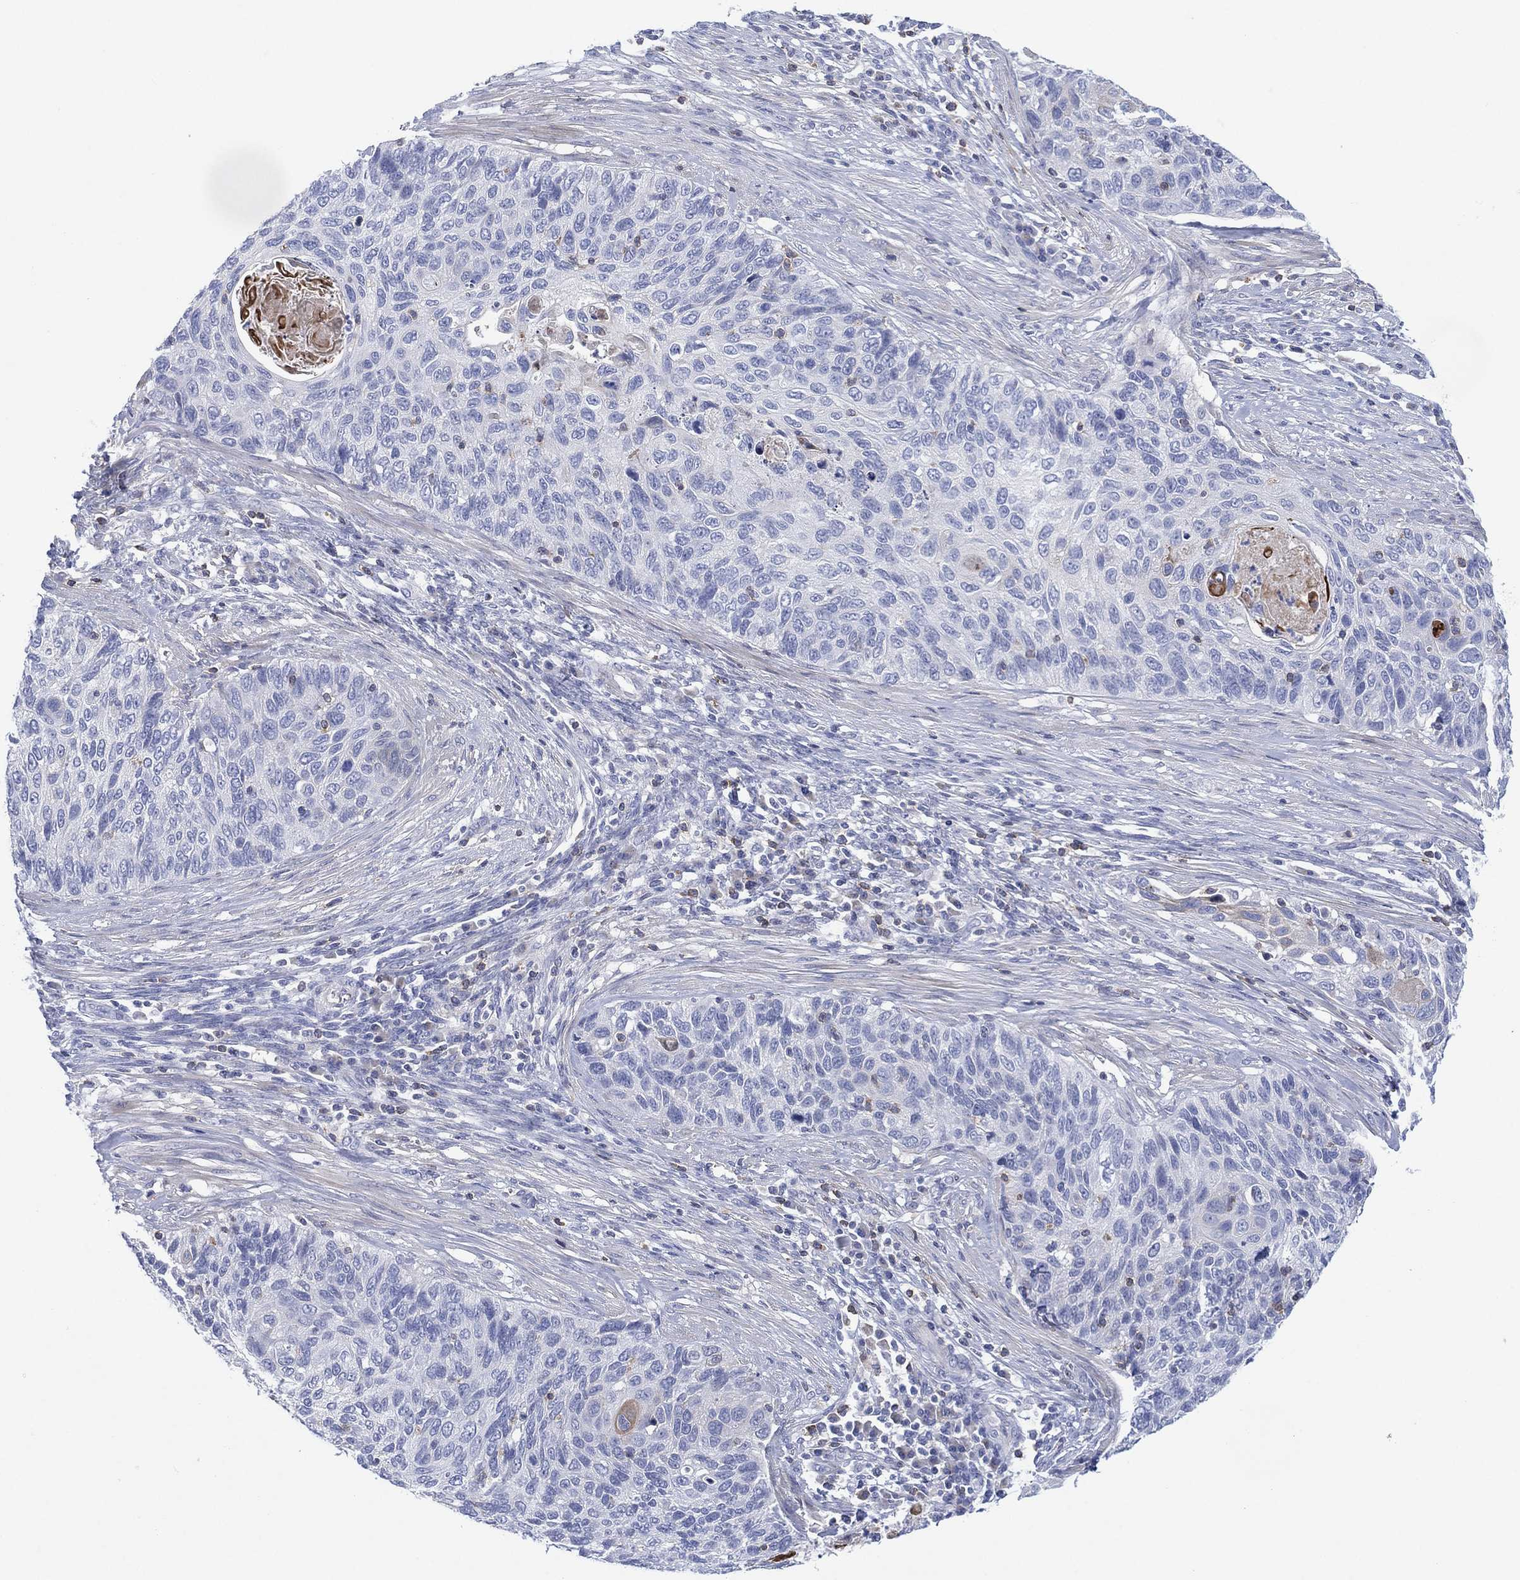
{"staining": {"intensity": "negative", "quantity": "none", "location": "none"}, "tissue": "cervical cancer", "cell_type": "Tumor cells", "image_type": "cancer", "snomed": [{"axis": "morphology", "description": "Squamous cell carcinoma, NOS"}, {"axis": "topography", "description": "Cervix"}], "caption": "There is no significant expression in tumor cells of squamous cell carcinoma (cervical).", "gene": "SEPTIN1", "patient": {"sex": "female", "age": 70}}